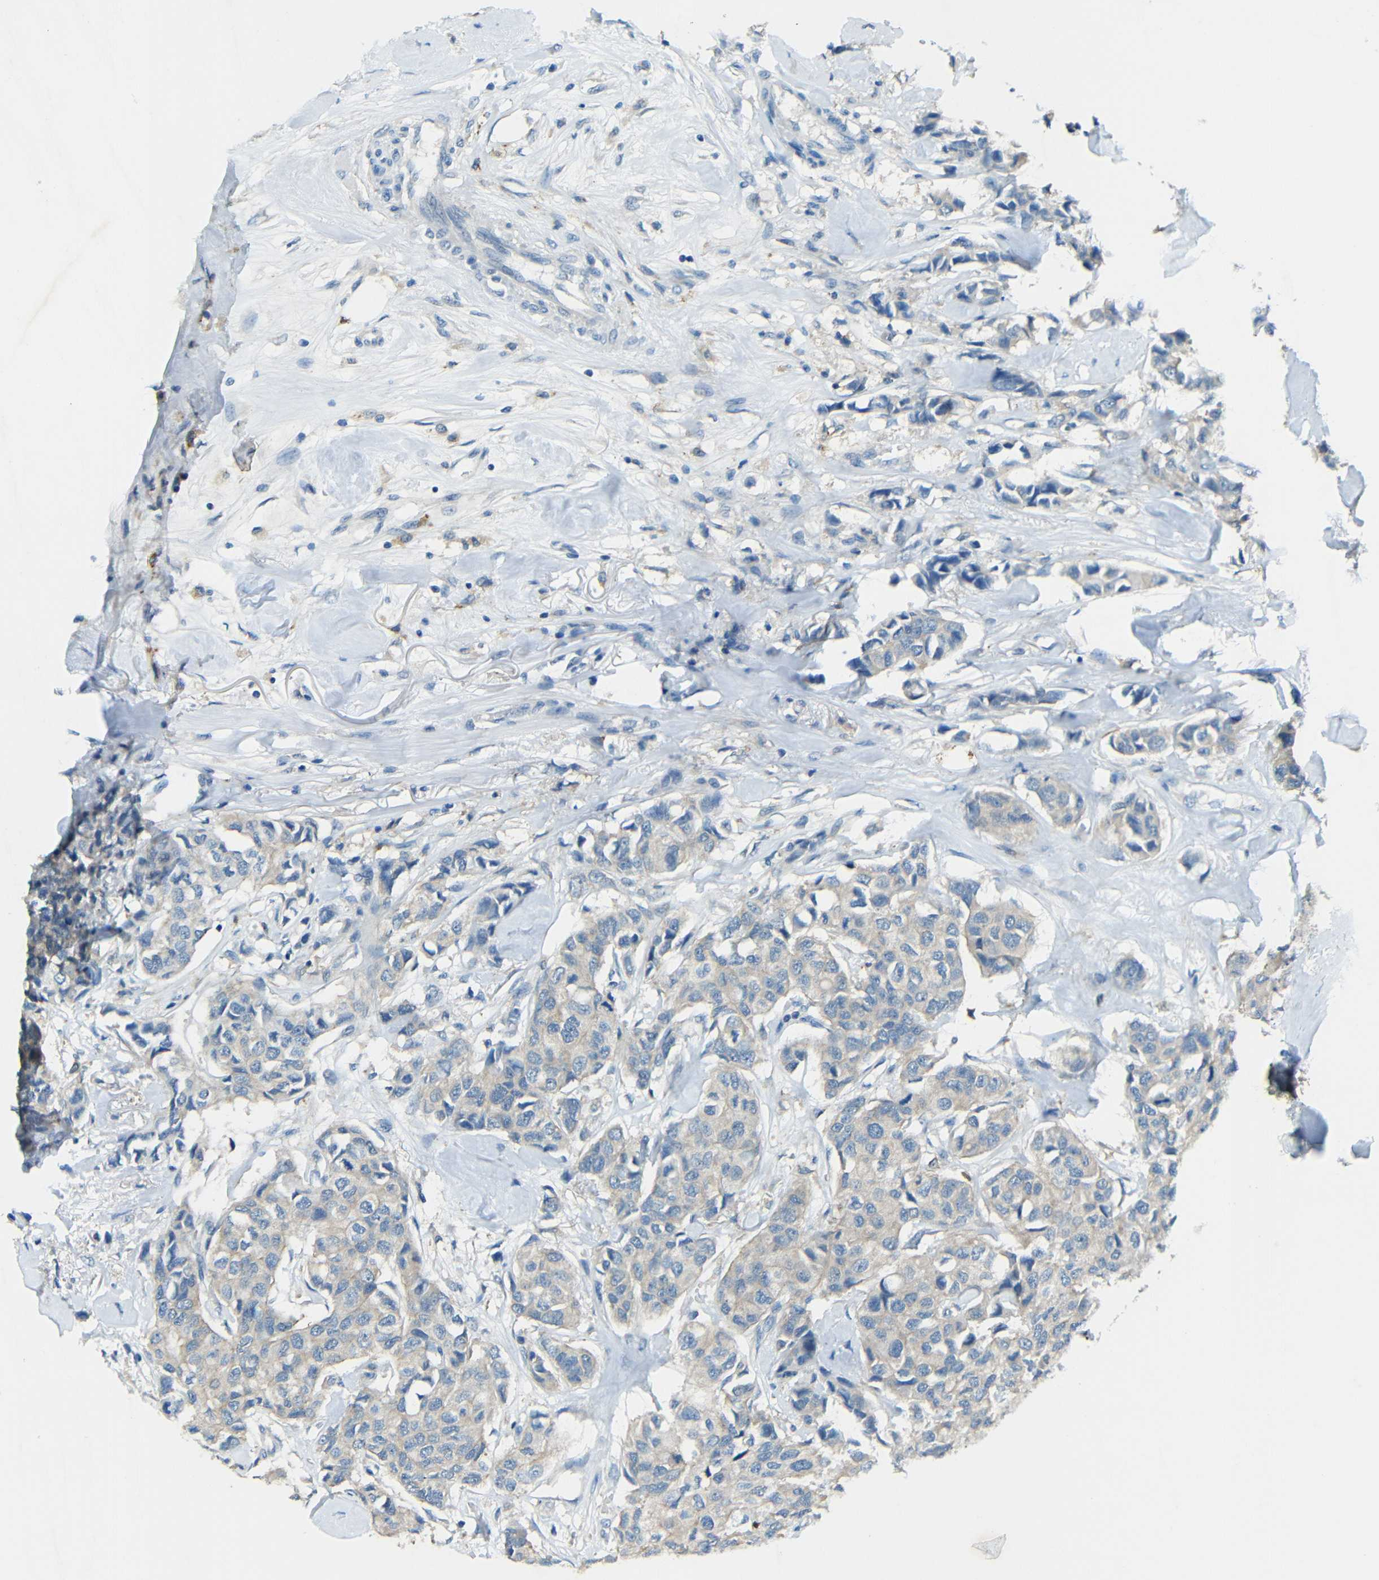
{"staining": {"intensity": "negative", "quantity": "none", "location": "none"}, "tissue": "breast cancer", "cell_type": "Tumor cells", "image_type": "cancer", "snomed": [{"axis": "morphology", "description": "Duct carcinoma"}, {"axis": "topography", "description": "Breast"}], "caption": "Tumor cells are negative for brown protein staining in breast invasive ductal carcinoma.", "gene": "CYP26B1", "patient": {"sex": "female", "age": 80}}